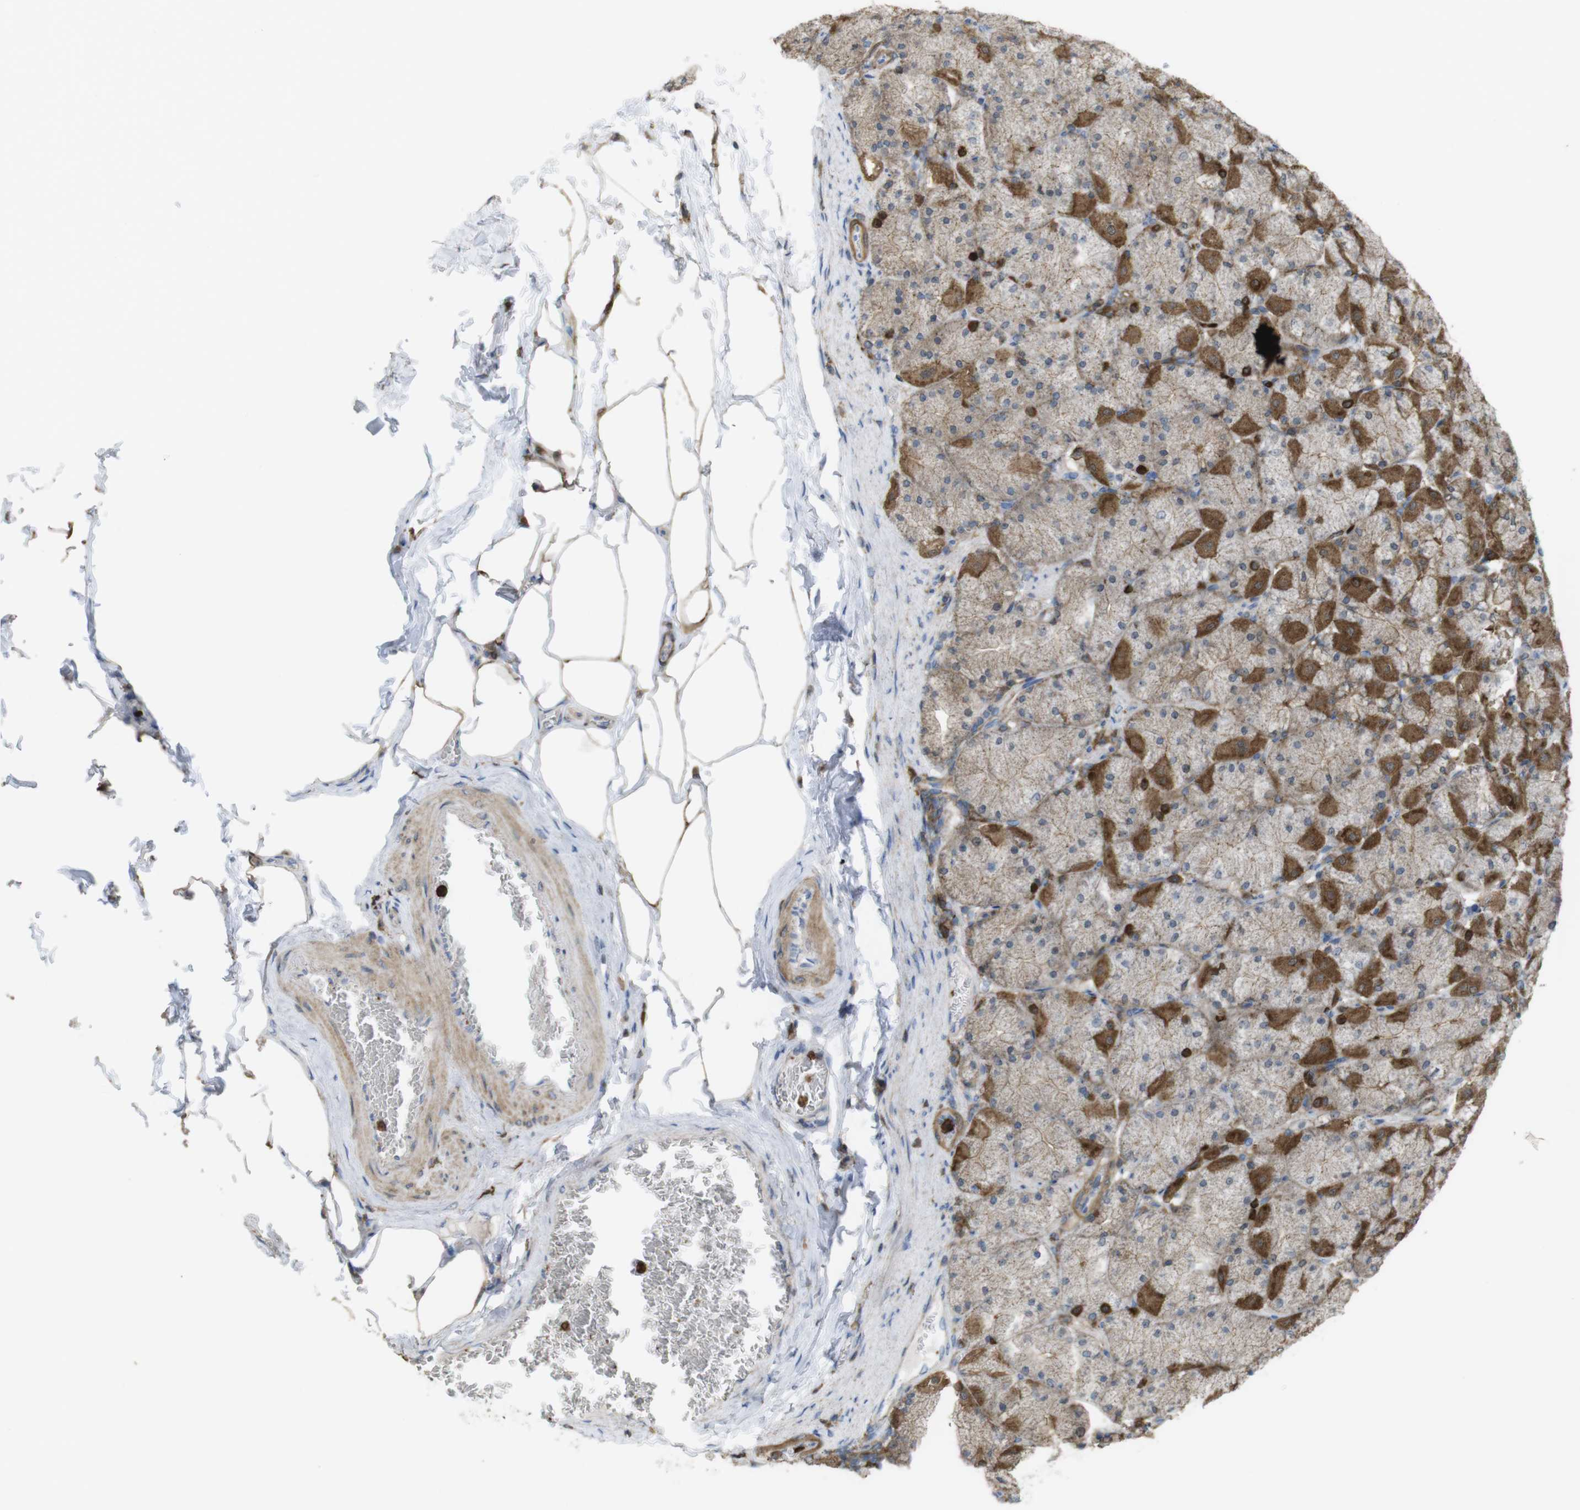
{"staining": {"intensity": "strong", "quantity": ">75%", "location": "cytoplasmic/membranous"}, "tissue": "stomach", "cell_type": "Glandular cells", "image_type": "normal", "snomed": [{"axis": "morphology", "description": "Normal tissue, NOS"}, {"axis": "topography", "description": "Stomach, upper"}], "caption": "Protein expression analysis of benign human stomach reveals strong cytoplasmic/membranous positivity in approximately >75% of glandular cells. (DAB (3,3'-diaminobenzidine) IHC with brightfield microscopy, high magnification).", "gene": "PRKCD", "patient": {"sex": "female", "age": 56}}